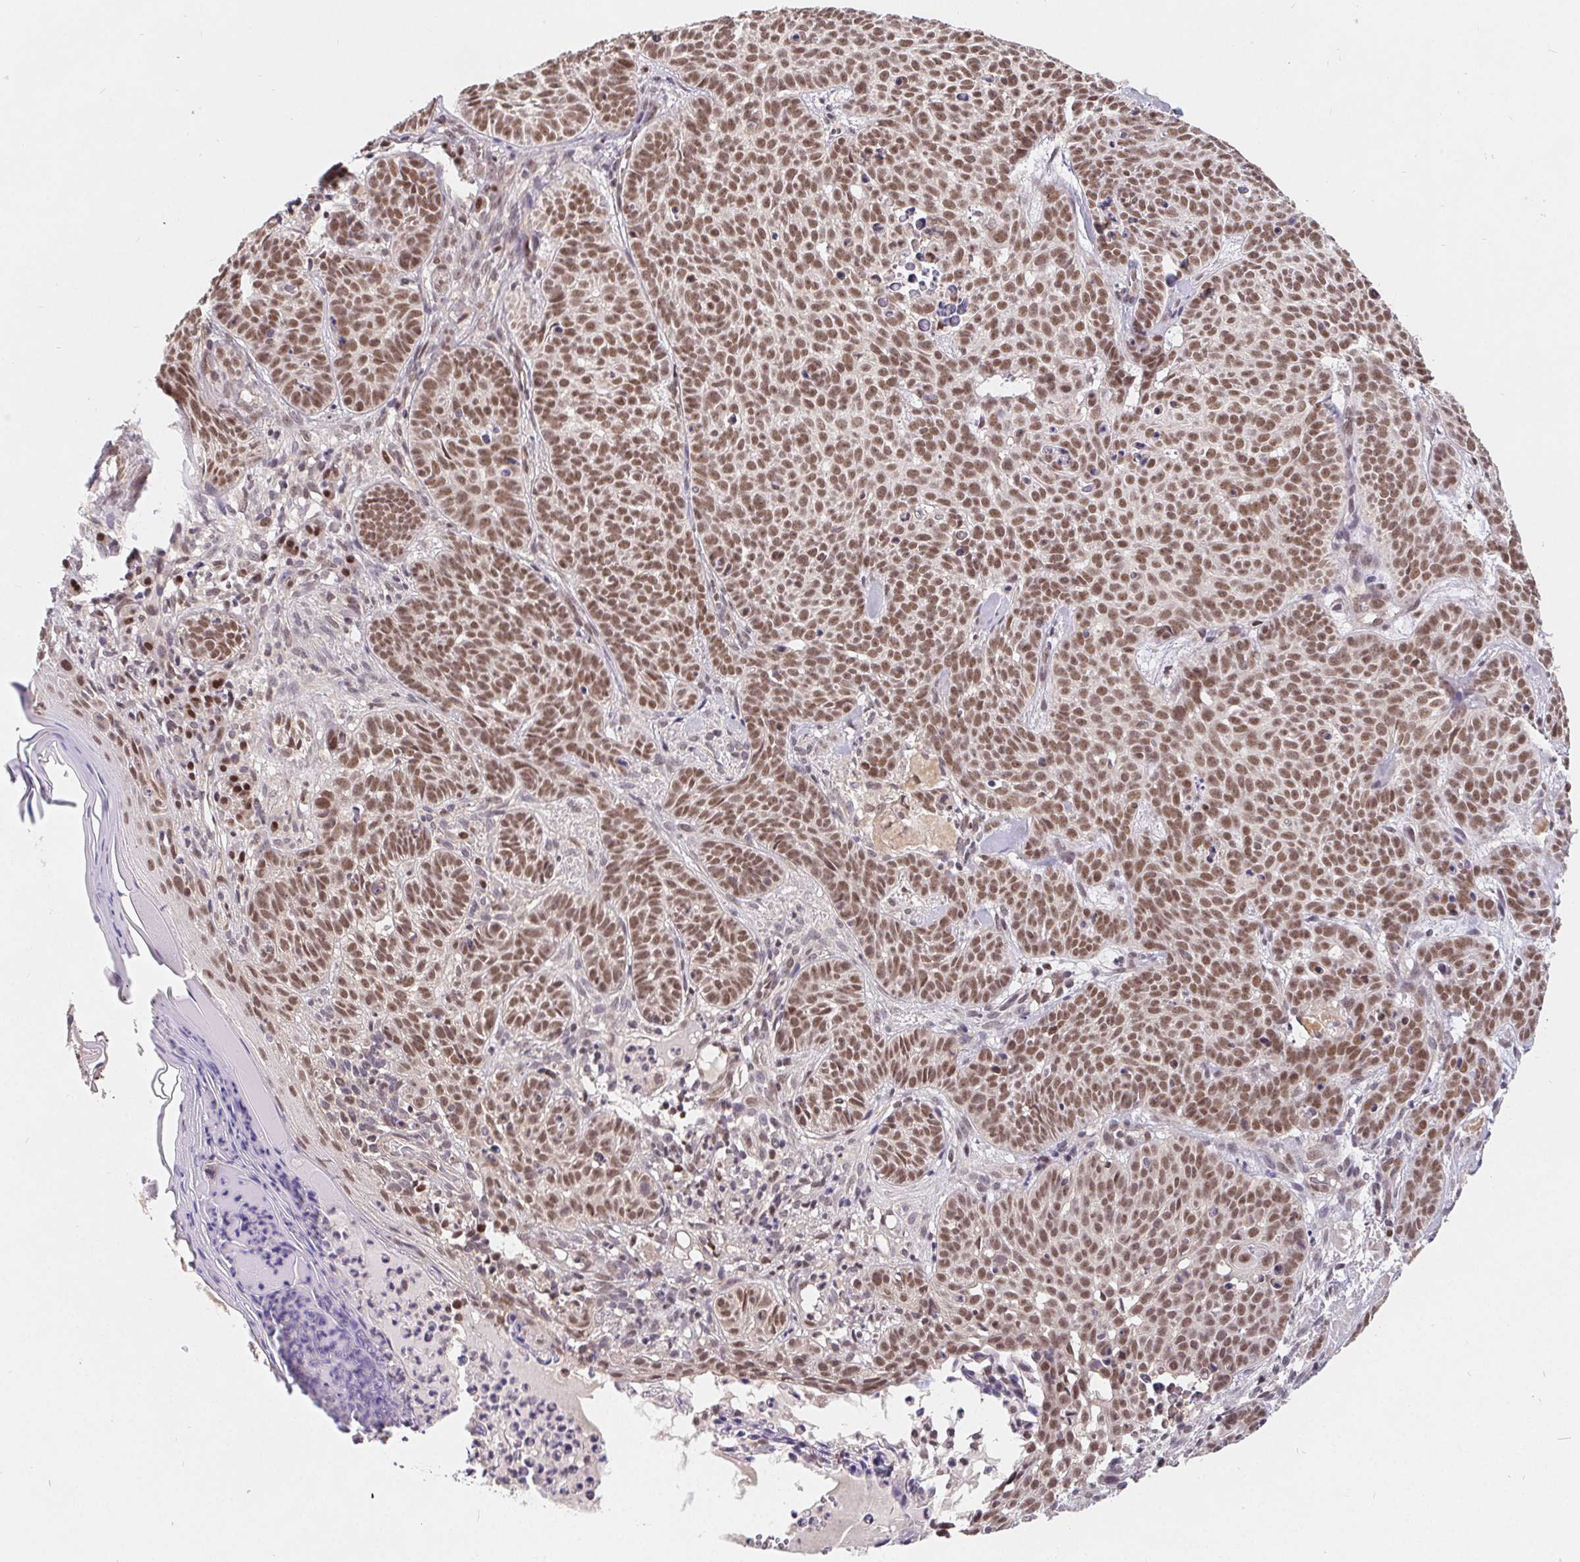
{"staining": {"intensity": "moderate", "quantity": ">75%", "location": "nuclear"}, "tissue": "skin cancer", "cell_type": "Tumor cells", "image_type": "cancer", "snomed": [{"axis": "morphology", "description": "Basal cell carcinoma"}, {"axis": "topography", "description": "Skin"}], "caption": "Skin basal cell carcinoma stained for a protein (brown) demonstrates moderate nuclear positive positivity in approximately >75% of tumor cells.", "gene": "POU2F1", "patient": {"sex": "male", "age": 90}}